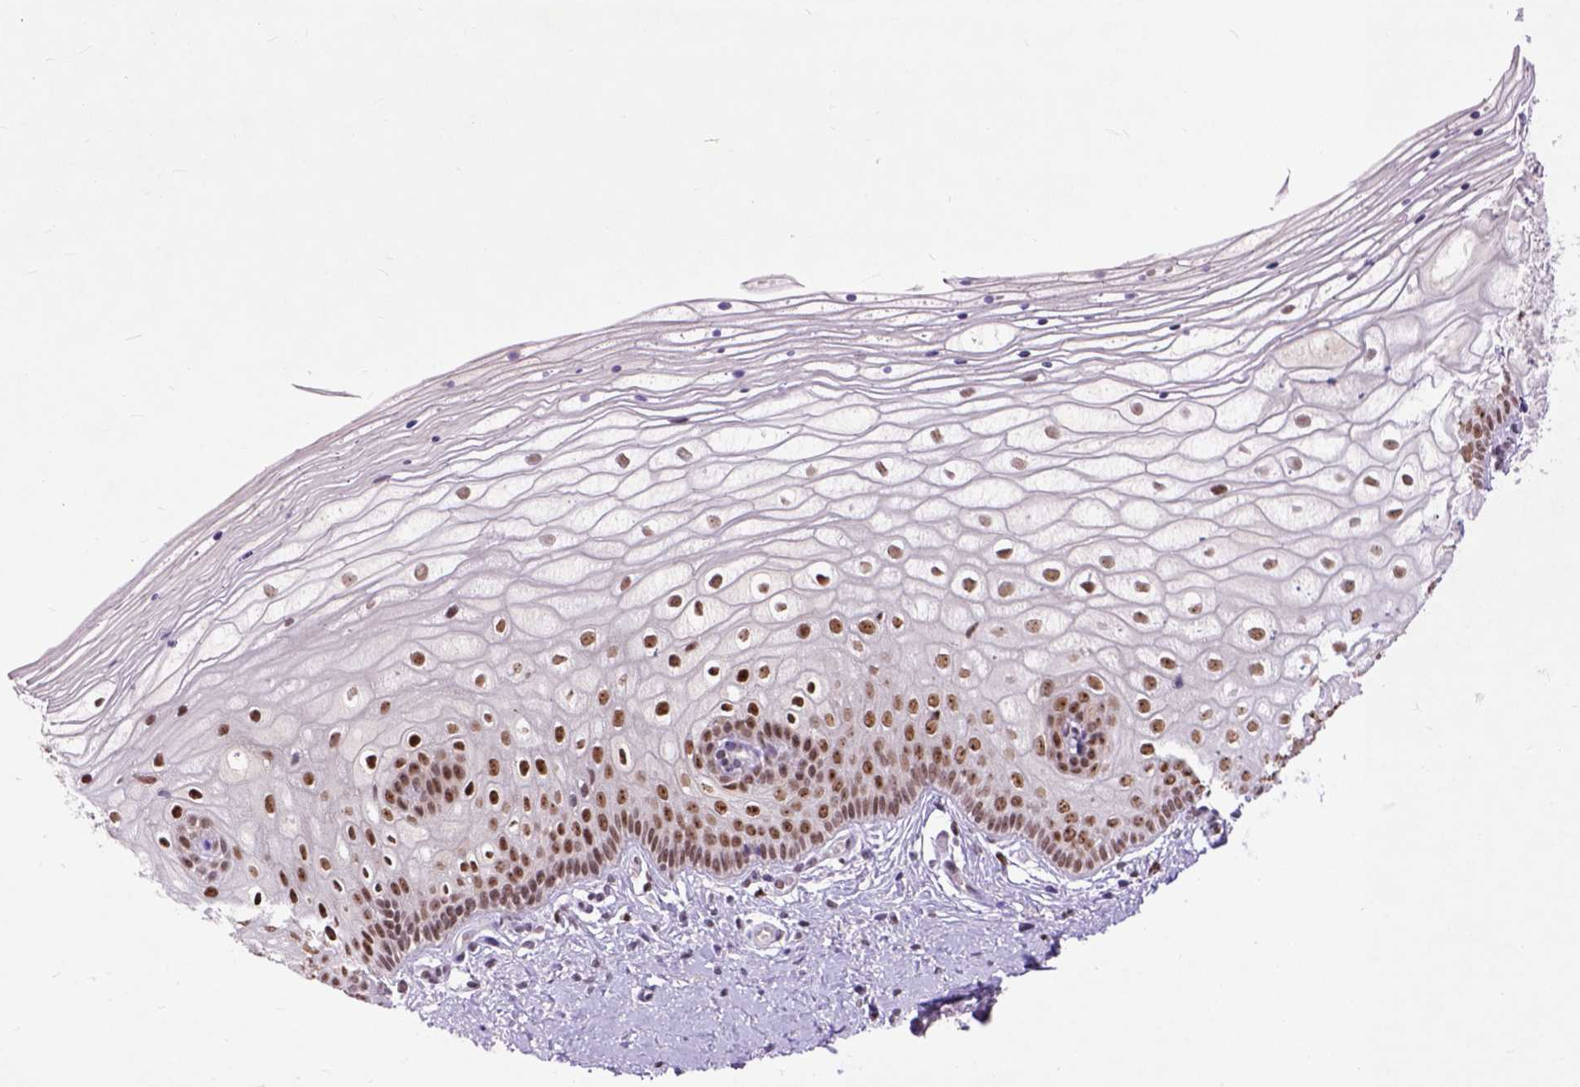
{"staining": {"intensity": "moderate", "quantity": ">75%", "location": "nuclear"}, "tissue": "vagina", "cell_type": "Squamous epithelial cells", "image_type": "normal", "snomed": [{"axis": "morphology", "description": "Normal tissue, NOS"}, {"axis": "topography", "description": "Vagina"}], "caption": "IHC image of benign vagina: human vagina stained using IHC displays medium levels of moderate protein expression localized specifically in the nuclear of squamous epithelial cells, appearing as a nuclear brown color.", "gene": "RCC2", "patient": {"sex": "female", "age": 39}}